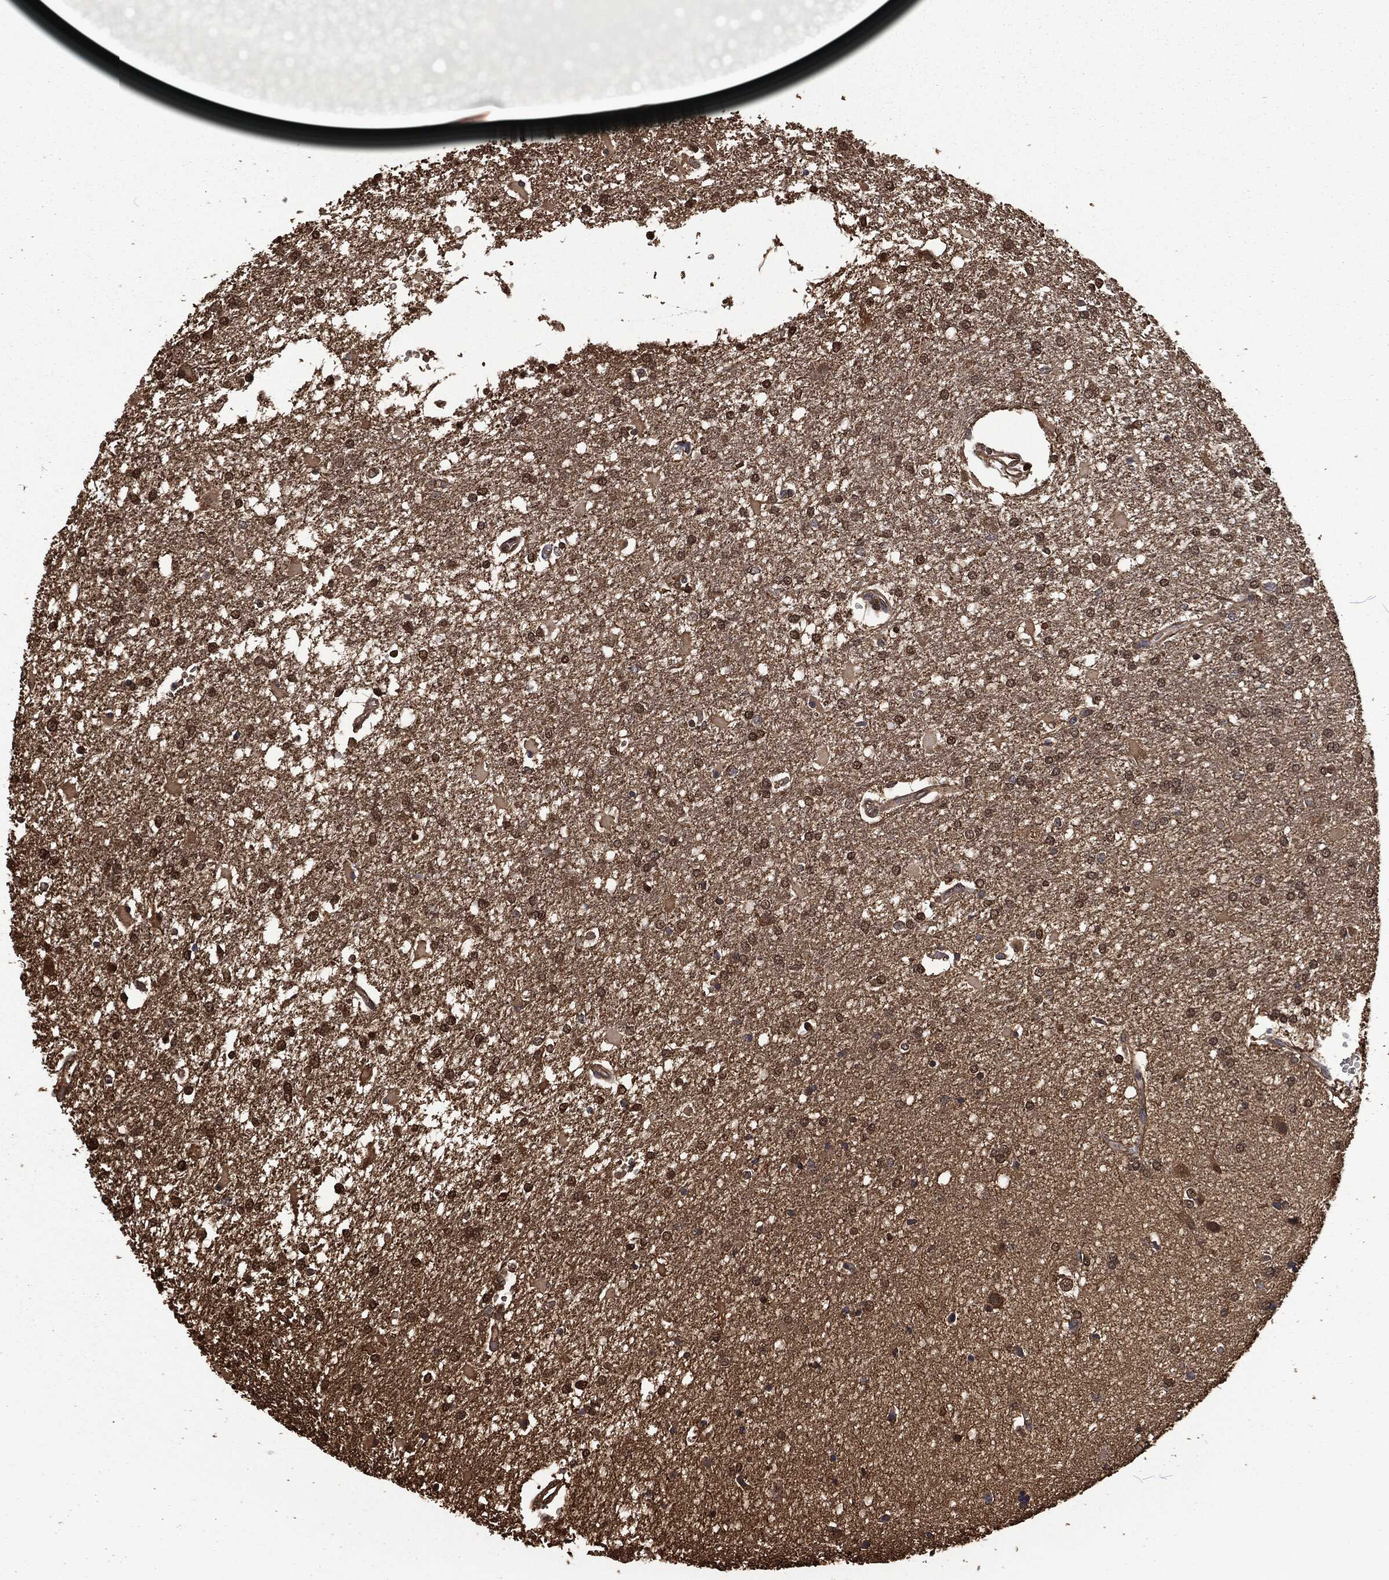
{"staining": {"intensity": "moderate", "quantity": "25%-75%", "location": "cytoplasmic/membranous,nuclear"}, "tissue": "glioma", "cell_type": "Tumor cells", "image_type": "cancer", "snomed": [{"axis": "morphology", "description": "Glioma, malignant, High grade"}, {"axis": "topography", "description": "Cerebral cortex"}], "caption": "A brown stain shows moderate cytoplasmic/membranous and nuclear expression of a protein in malignant glioma (high-grade) tumor cells.", "gene": "PRDX4", "patient": {"sex": "male", "age": 79}}